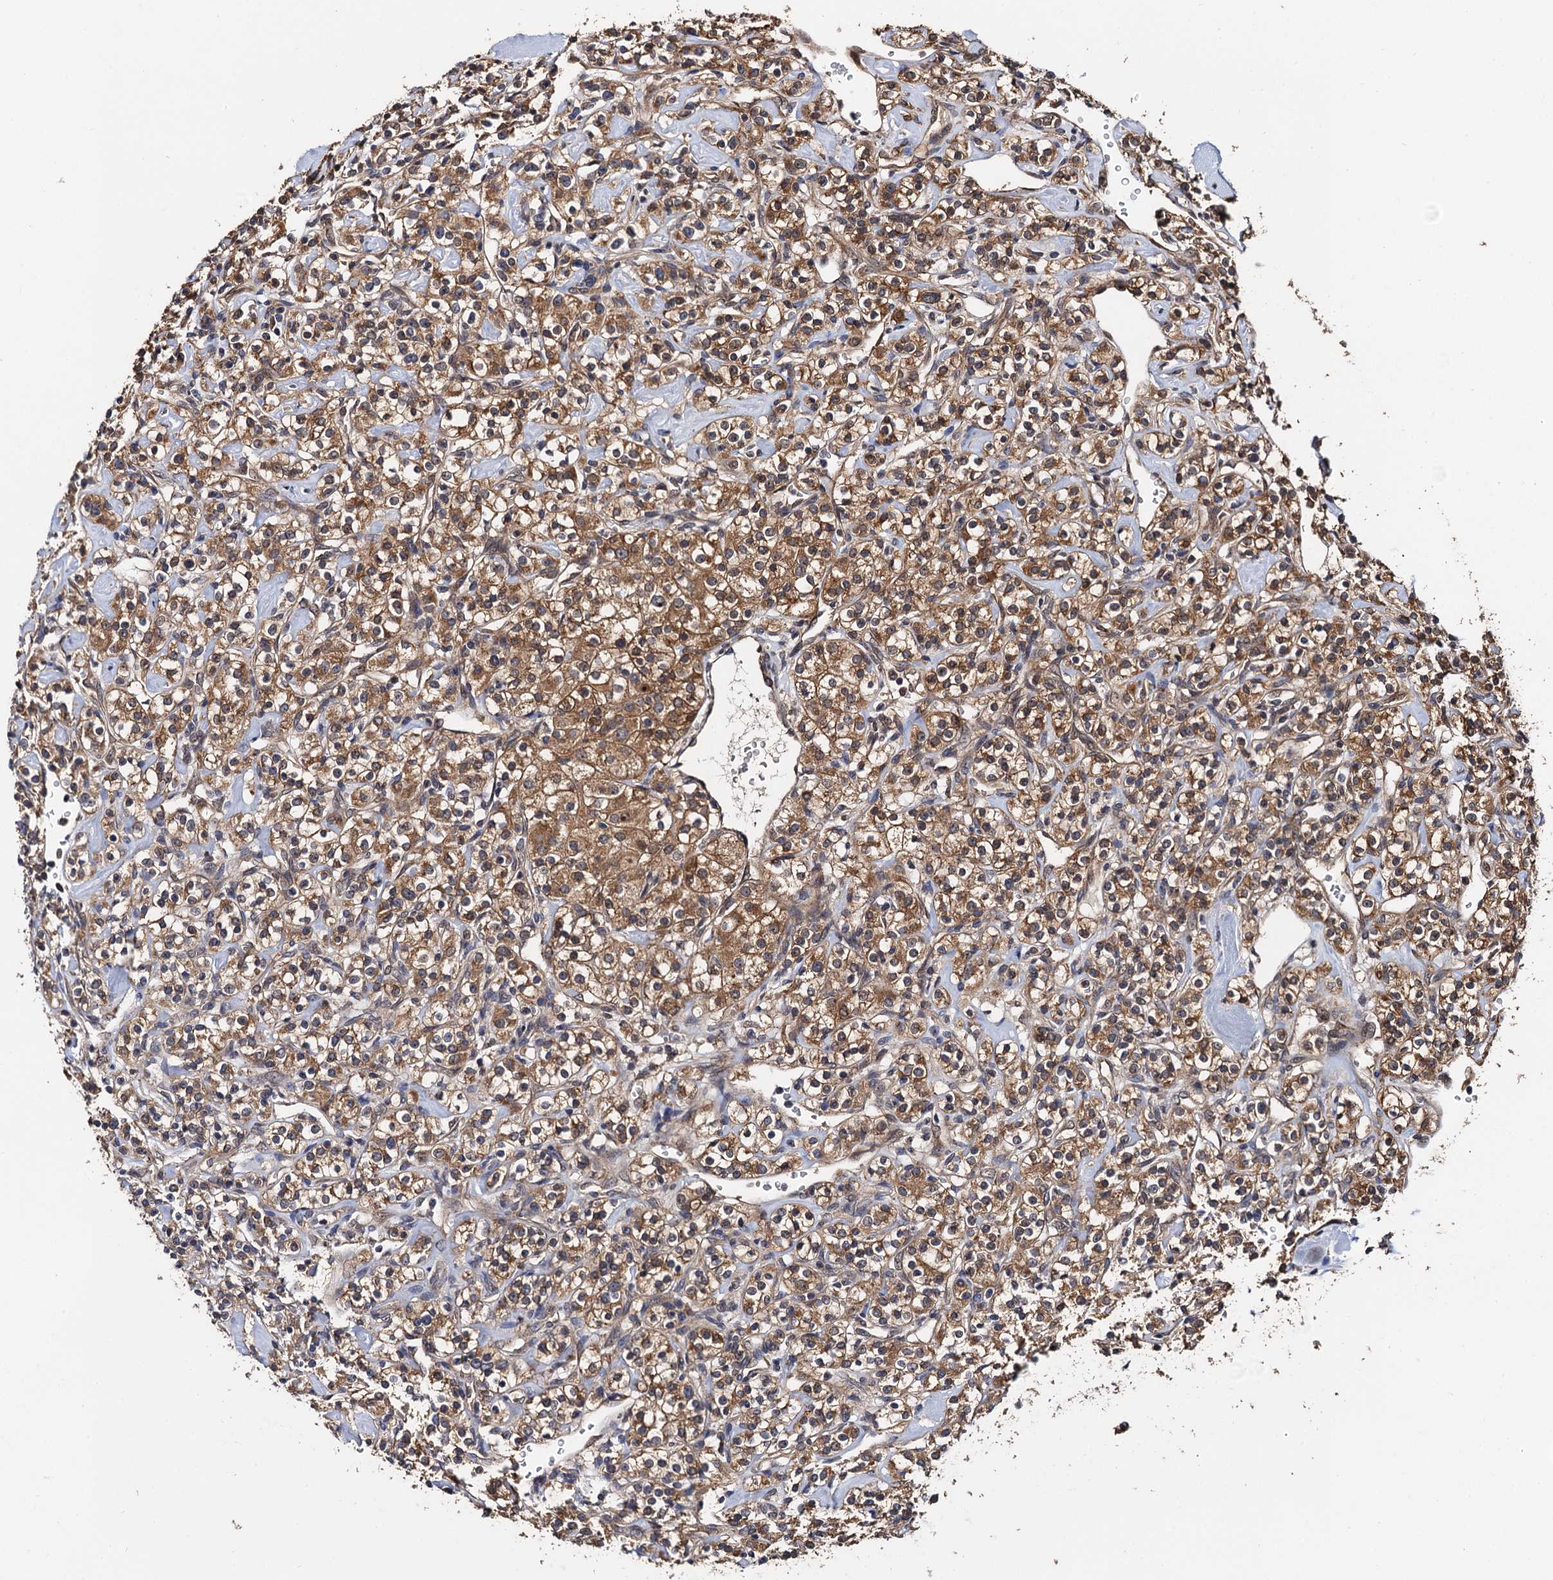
{"staining": {"intensity": "moderate", "quantity": ">75%", "location": "cytoplasmic/membranous"}, "tissue": "renal cancer", "cell_type": "Tumor cells", "image_type": "cancer", "snomed": [{"axis": "morphology", "description": "Adenocarcinoma, NOS"}, {"axis": "topography", "description": "Kidney"}], "caption": "High-magnification brightfield microscopy of renal cancer (adenocarcinoma) stained with DAB (brown) and counterstained with hematoxylin (blue). tumor cells exhibit moderate cytoplasmic/membranous positivity is present in about>75% of cells.", "gene": "MIER2", "patient": {"sex": "male", "age": 77}}